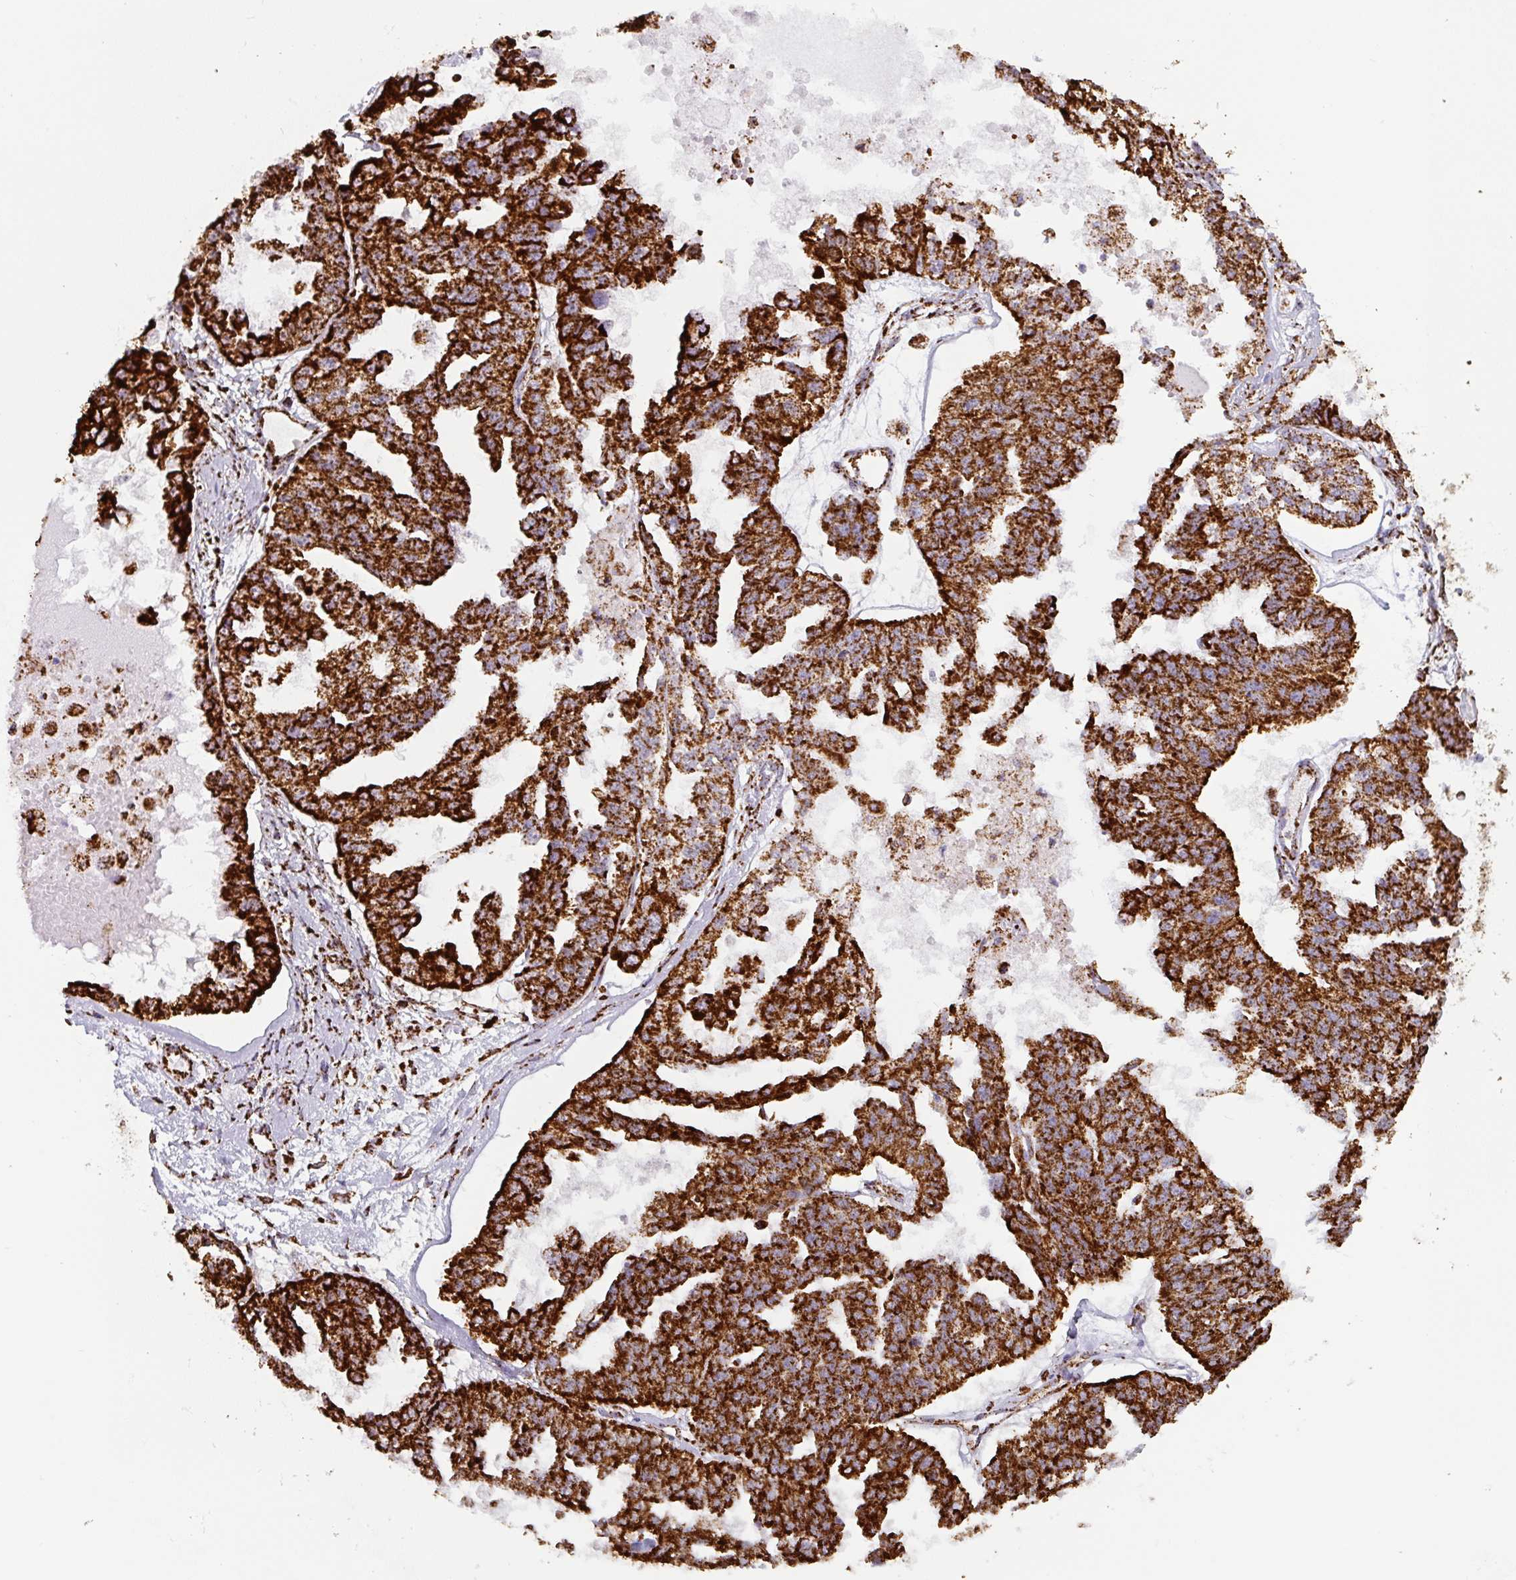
{"staining": {"intensity": "strong", "quantity": ">75%", "location": "cytoplasmic/membranous"}, "tissue": "ovarian cancer", "cell_type": "Tumor cells", "image_type": "cancer", "snomed": [{"axis": "morphology", "description": "Cystadenocarcinoma, serous, NOS"}, {"axis": "topography", "description": "Ovary"}], "caption": "This image demonstrates IHC staining of ovarian cancer (serous cystadenocarcinoma), with high strong cytoplasmic/membranous staining in about >75% of tumor cells.", "gene": "ATP5F1A", "patient": {"sex": "female", "age": 58}}